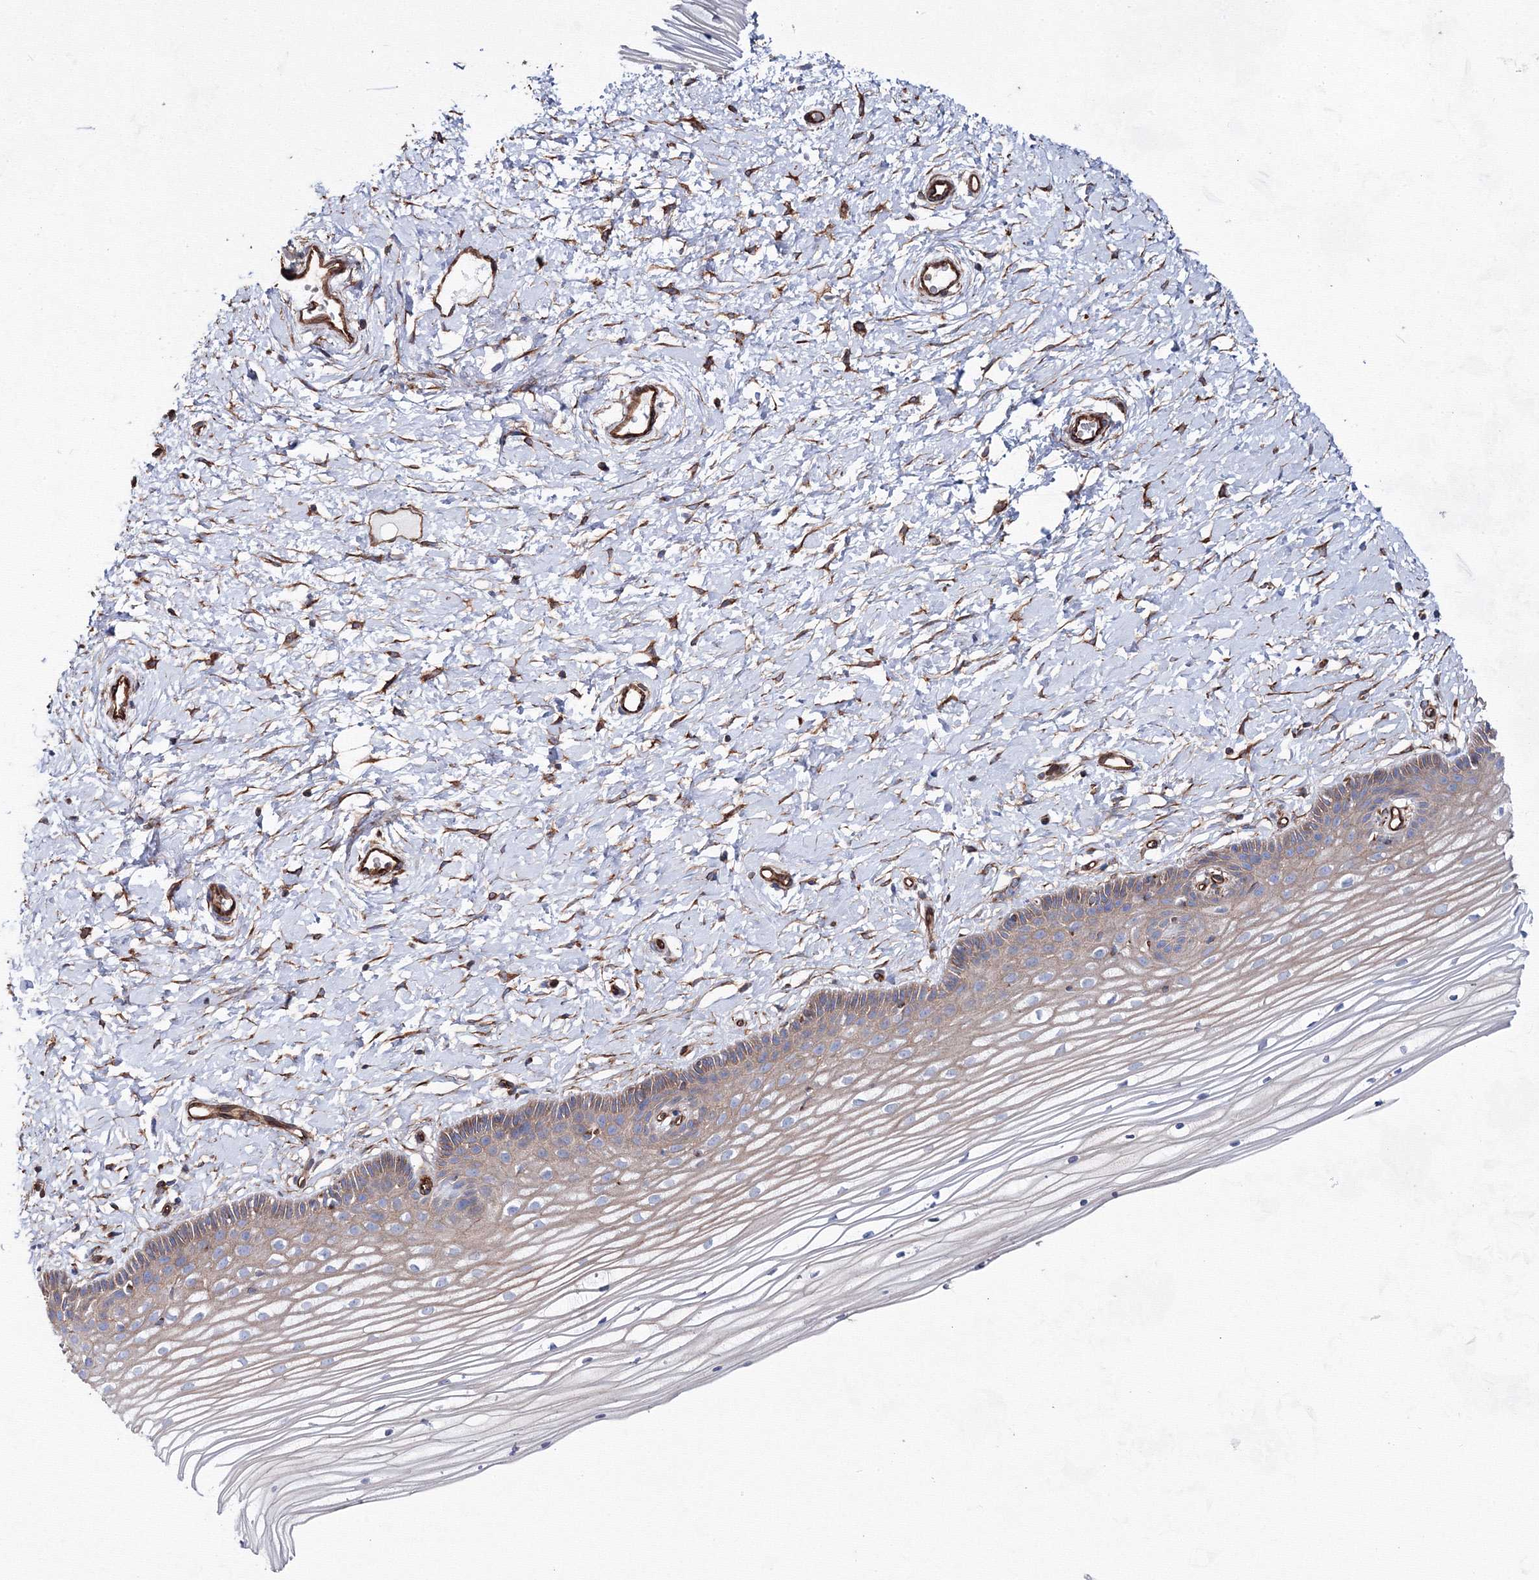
{"staining": {"intensity": "weak", "quantity": "25%-75%", "location": "cytoplasmic/membranous"}, "tissue": "vagina", "cell_type": "Squamous epithelial cells", "image_type": "normal", "snomed": [{"axis": "morphology", "description": "Normal tissue, NOS"}, {"axis": "topography", "description": "Vagina"}, {"axis": "topography", "description": "Cervix"}], "caption": "Immunohistochemical staining of benign human vagina reveals 25%-75% levels of weak cytoplasmic/membranous protein positivity in approximately 25%-75% of squamous epithelial cells. (Brightfield microscopy of DAB IHC at high magnification).", "gene": "ANKRD37", "patient": {"sex": "female", "age": 40}}